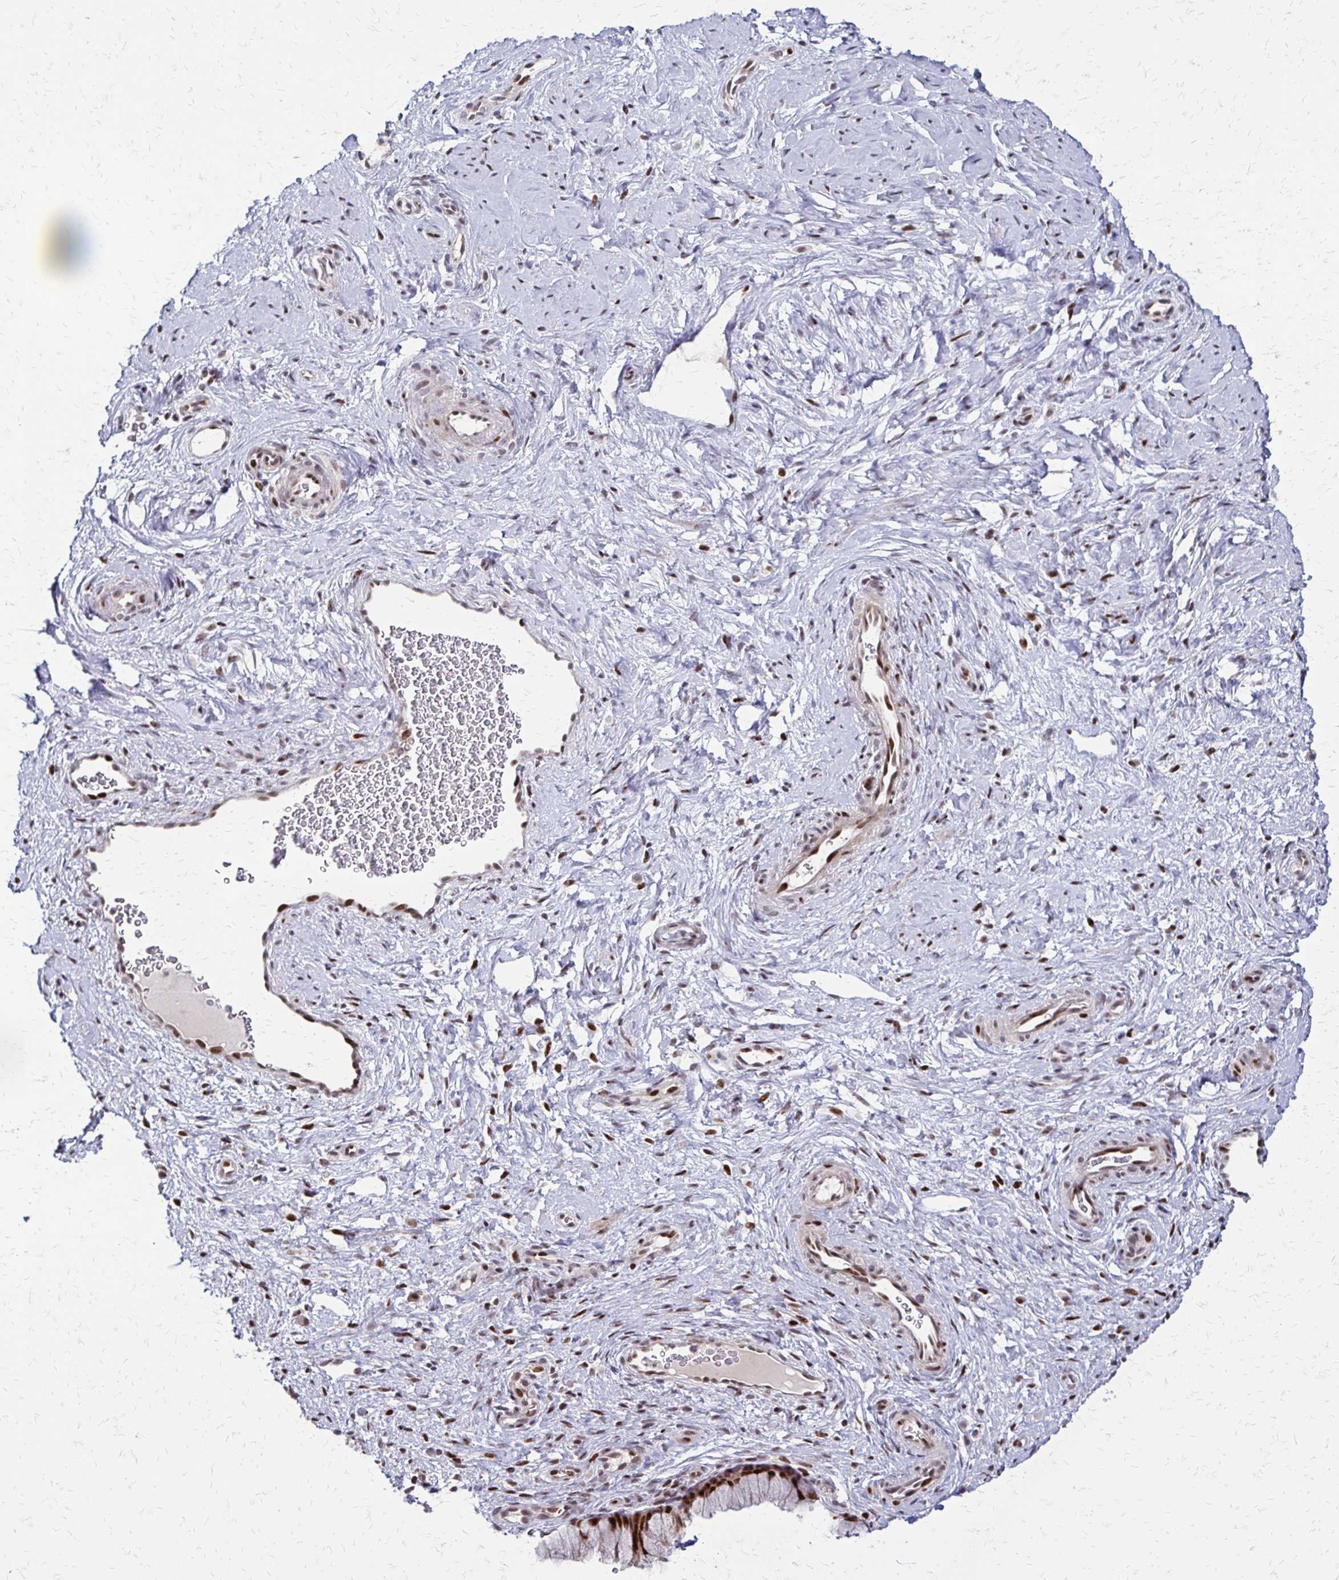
{"staining": {"intensity": "strong", "quantity": ">75%", "location": "nuclear"}, "tissue": "cervix", "cell_type": "Glandular cells", "image_type": "normal", "snomed": [{"axis": "morphology", "description": "Normal tissue, NOS"}, {"axis": "topography", "description": "Cervix"}], "caption": "Protein expression analysis of normal human cervix reveals strong nuclear positivity in about >75% of glandular cells. (Brightfield microscopy of DAB IHC at high magnification).", "gene": "TRIR", "patient": {"sex": "female", "age": 34}}